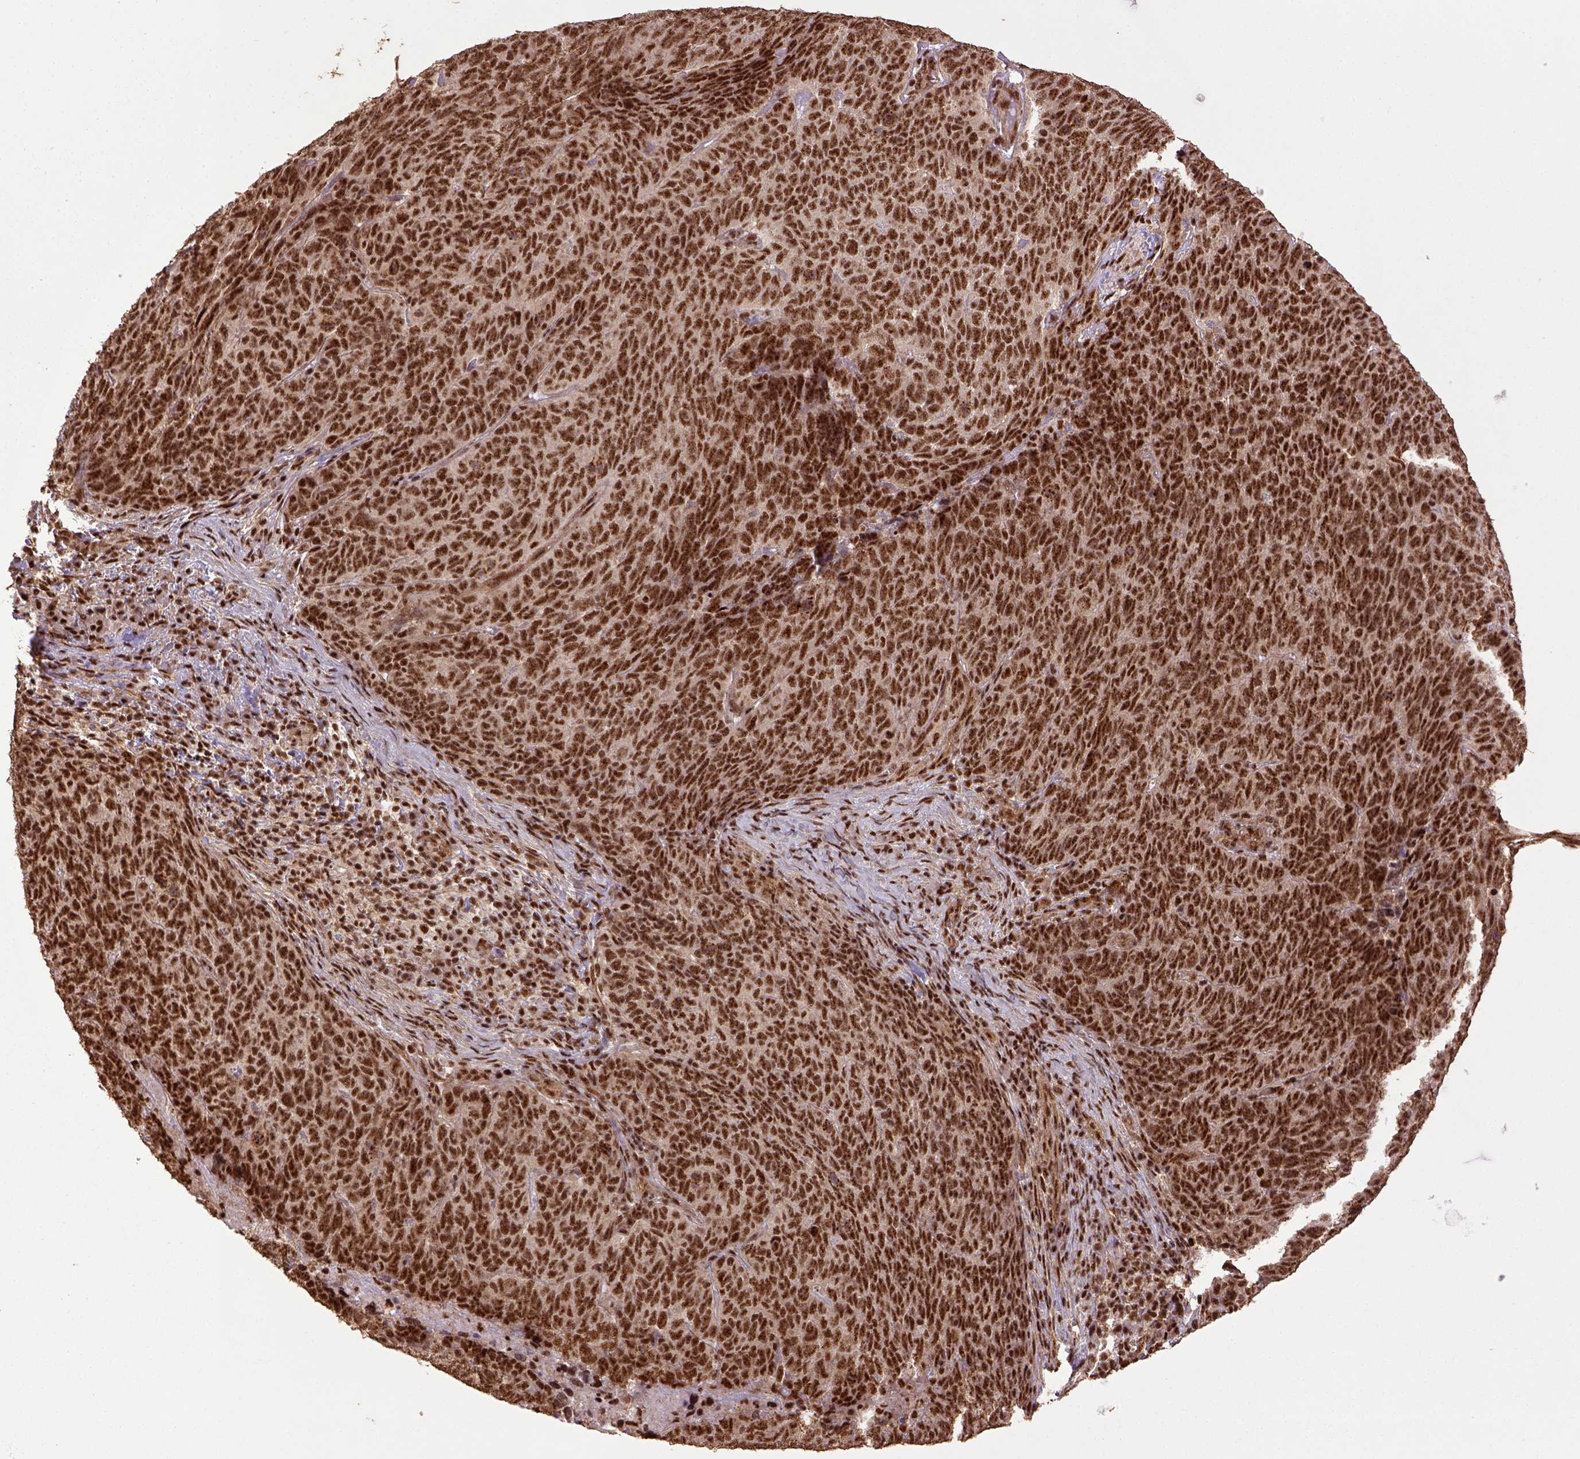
{"staining": {"intensity": "strong", "quantity": ">75%", "location": "nuclear"}, "tissue": "skin cancer", "cell_type": "Tumor cells", "image_type": "cancer", "snomed": [{"axis": "morphology", "description": "Squamous cell carcinoma, NOS"}, {"axis": "topography", "description": "Skin"}, {"axis": "topography", "description": "Anal"}], "caption": "Immunohistochemical staining of skin cancer shows high levels of strong nuclear protein positivity in approximately >75% of tumor cells. (DAB (3,3'-diaminobenzidine) IHC, brown staining for protein, blue staining for nuclei).", "gene": "PPIG", "patient": {"sex": "female", "age": 51}}